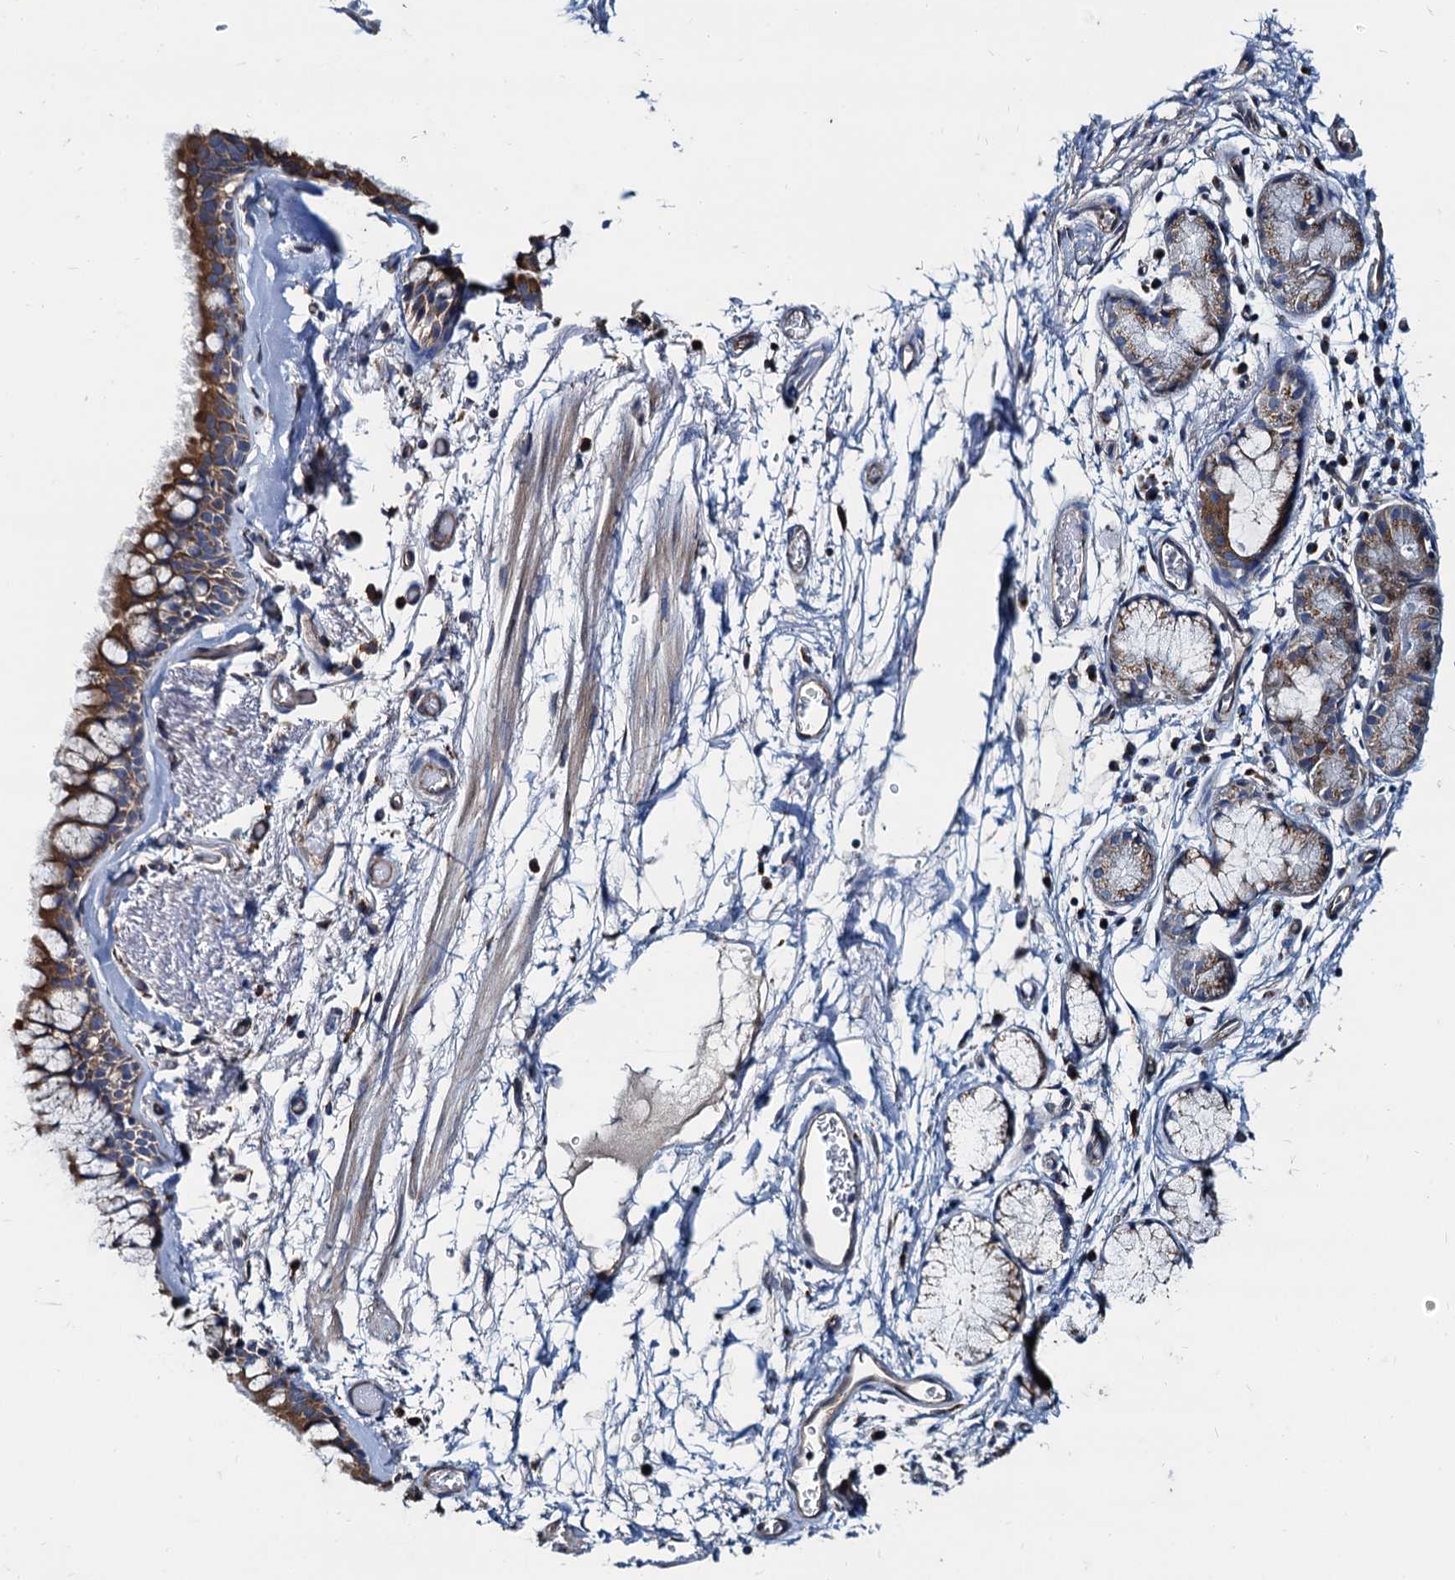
{"staining": {"intensity": "moderate", "quantity": ">75%", "location": "cytoplasmic/membranous"}, "tissue": "bronchus", "cell_type": "Respiratory epithelial cells", "image_type": "normal", "snomed": [{"axis": "morphology", "description": "Normal tissue, NOS"}, {"axis": "topography", "description": "Bronchus"}], "caption": "Protein expression analysis of normal bronchus exhibits moderate cytoplasmic/membranous staining in approximately >75% of respiratory epithelial cells. (IHC, brightfield microscopy, high magnification).", "gene": "NGRN", "patient": {"sex": "male", "age": 65}}